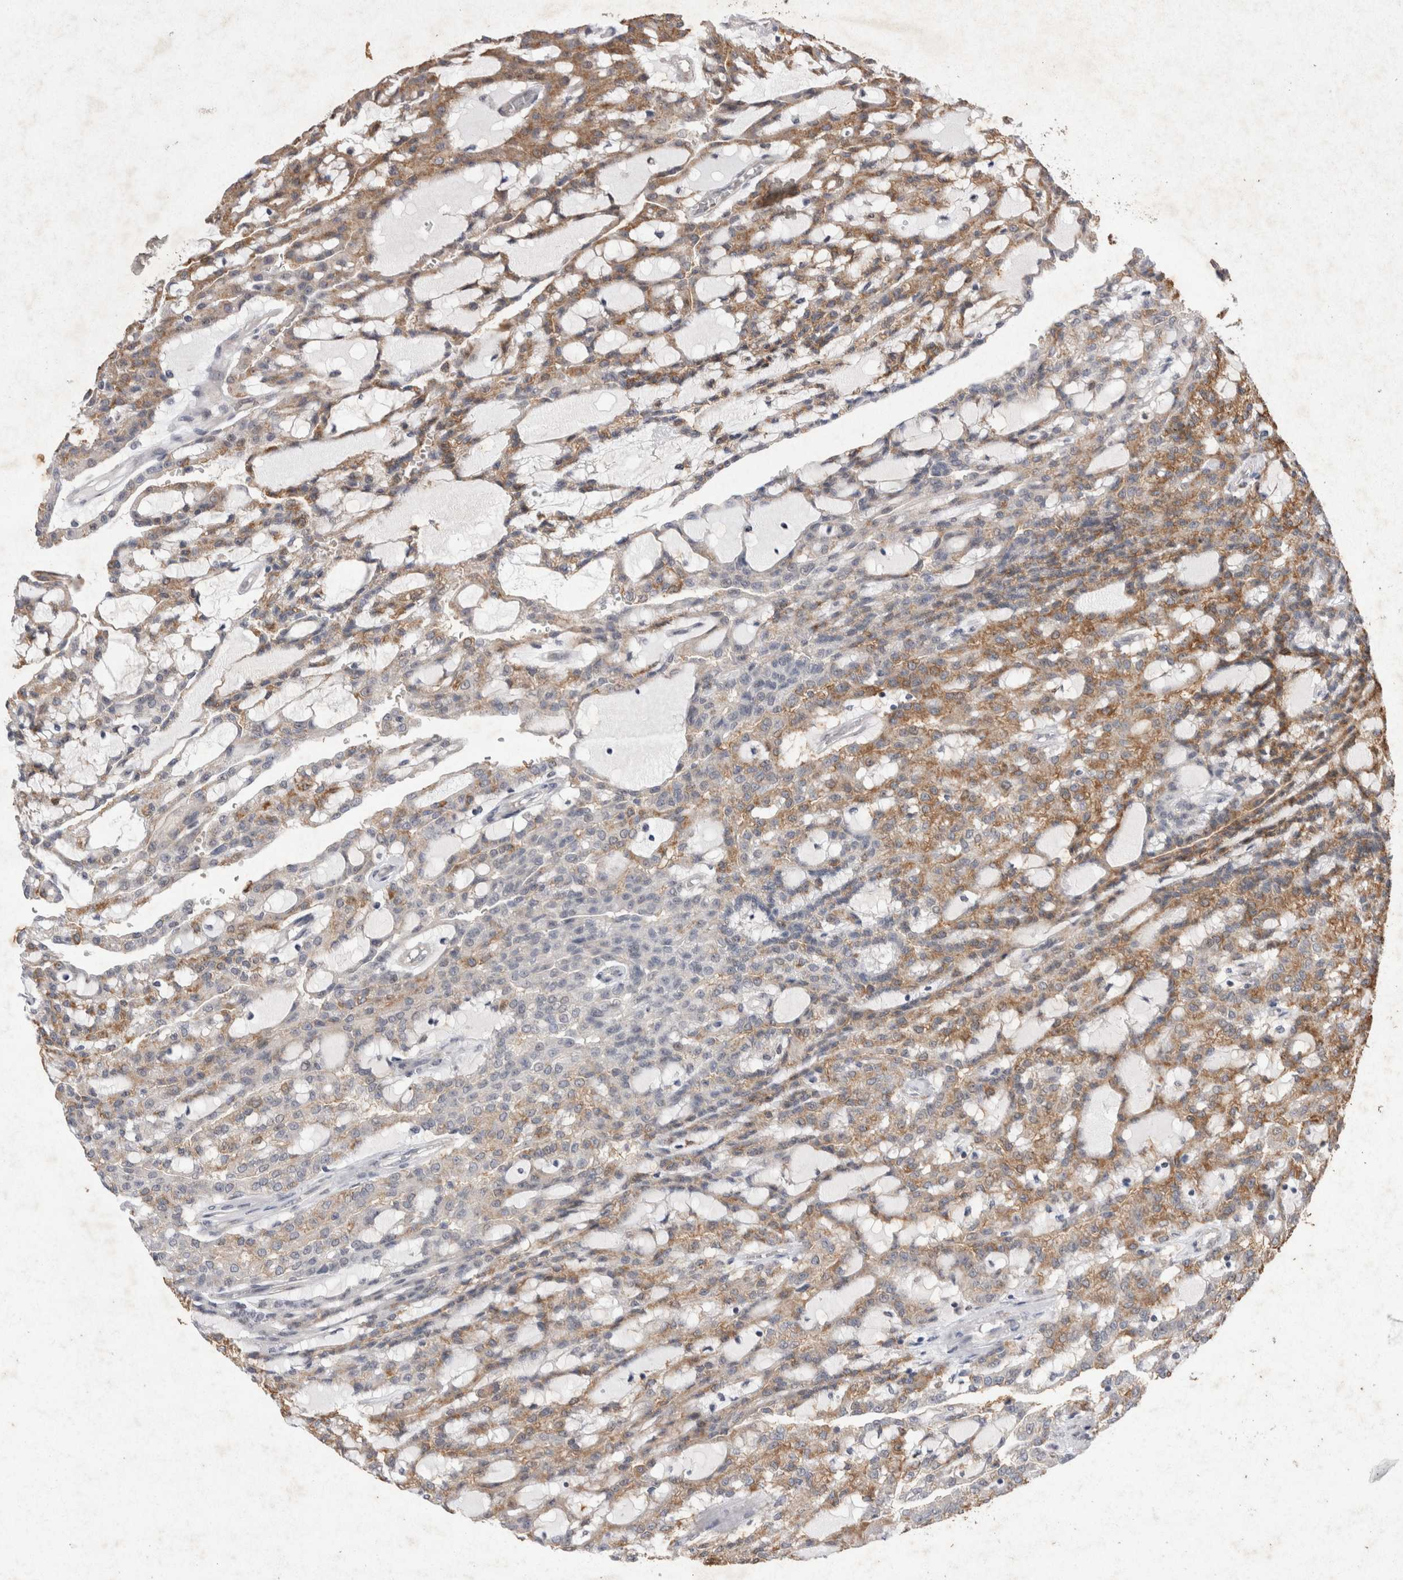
{"staining": {"intensity": "moderate", "quantity": "25%-75%", "location": "cytoplasmic/membranous"}, "tissue": "renal cancer", "cell_type": "Tumor cells", "image_type": "cancer", "snomed": [{"axis": "morphology", "description": "Adenocarcinoma, NOS"}, {"axis": "topography", "description": "Kidney"}], "caption": "Protein expression analysis of human renal adenocarcinoma reveals moderate cytoplasmic/membranous expression in about 25%-75% of tumor cells. (DAB IHC with brightfield microscopy, high magnification).", "gene": "STK11", "patient": {"sex": "male", "age": 63}}